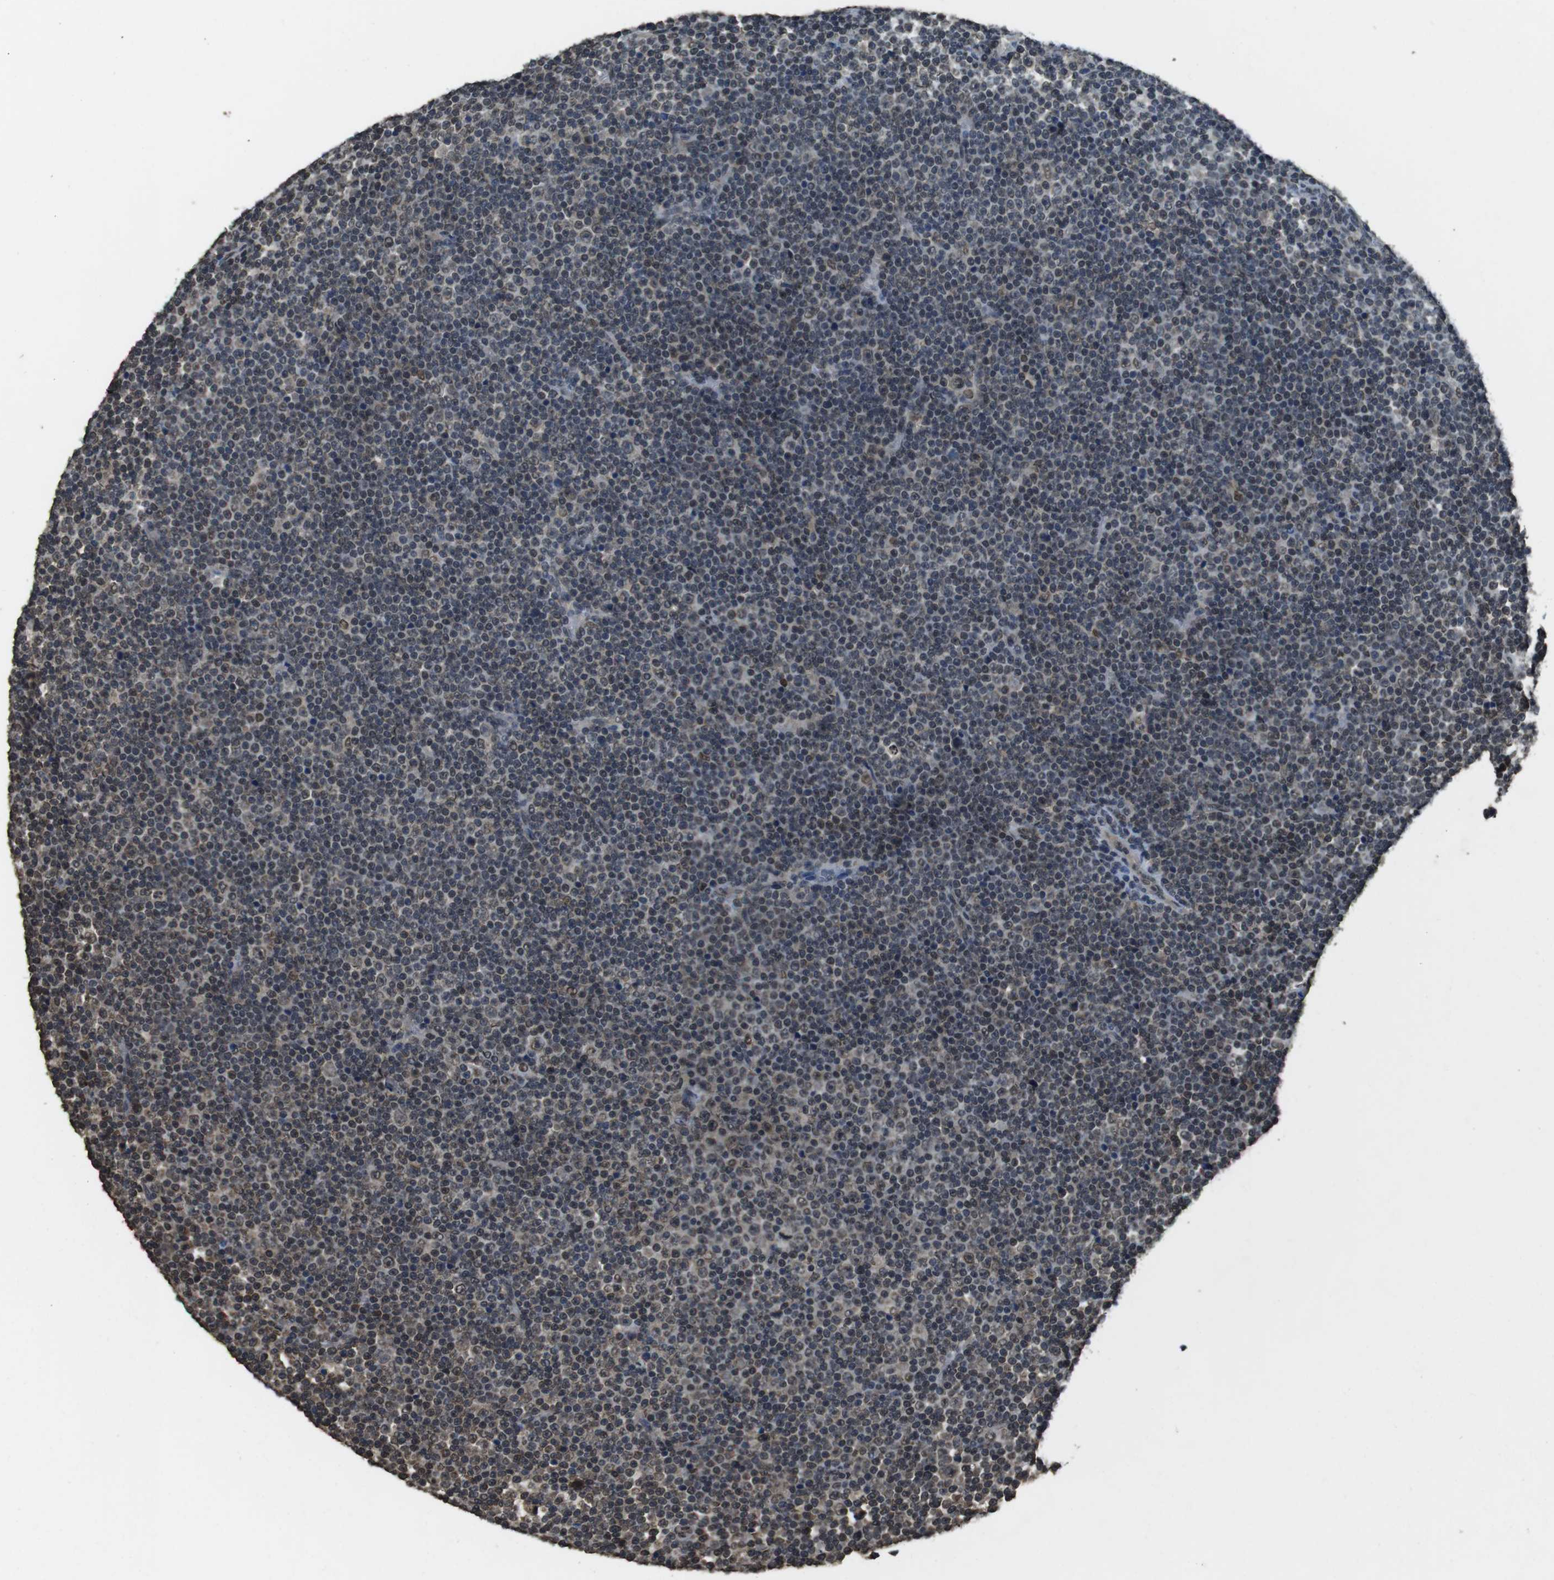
{"staining": {"intensity": "negative", "quantity": "none", "location": "none"}, "tissue": "lymphoma", "cell_type": "Tumor cells", "image_type": "cancer", "snomed": [{"axis": "morphology", "description": "Malignant lymphoma, non-Hodgkin's type, Low grade"}, {"axis": "topography", "description": "Lymph node"}], "caption": "Malignant lymphoma, non-Hodgkin's type (low-grade) stained for a protein using immunohistochemistry displays no expression tumor cells.", "gene": "MAF", "patient": {"sex": "female", "age": 67}}